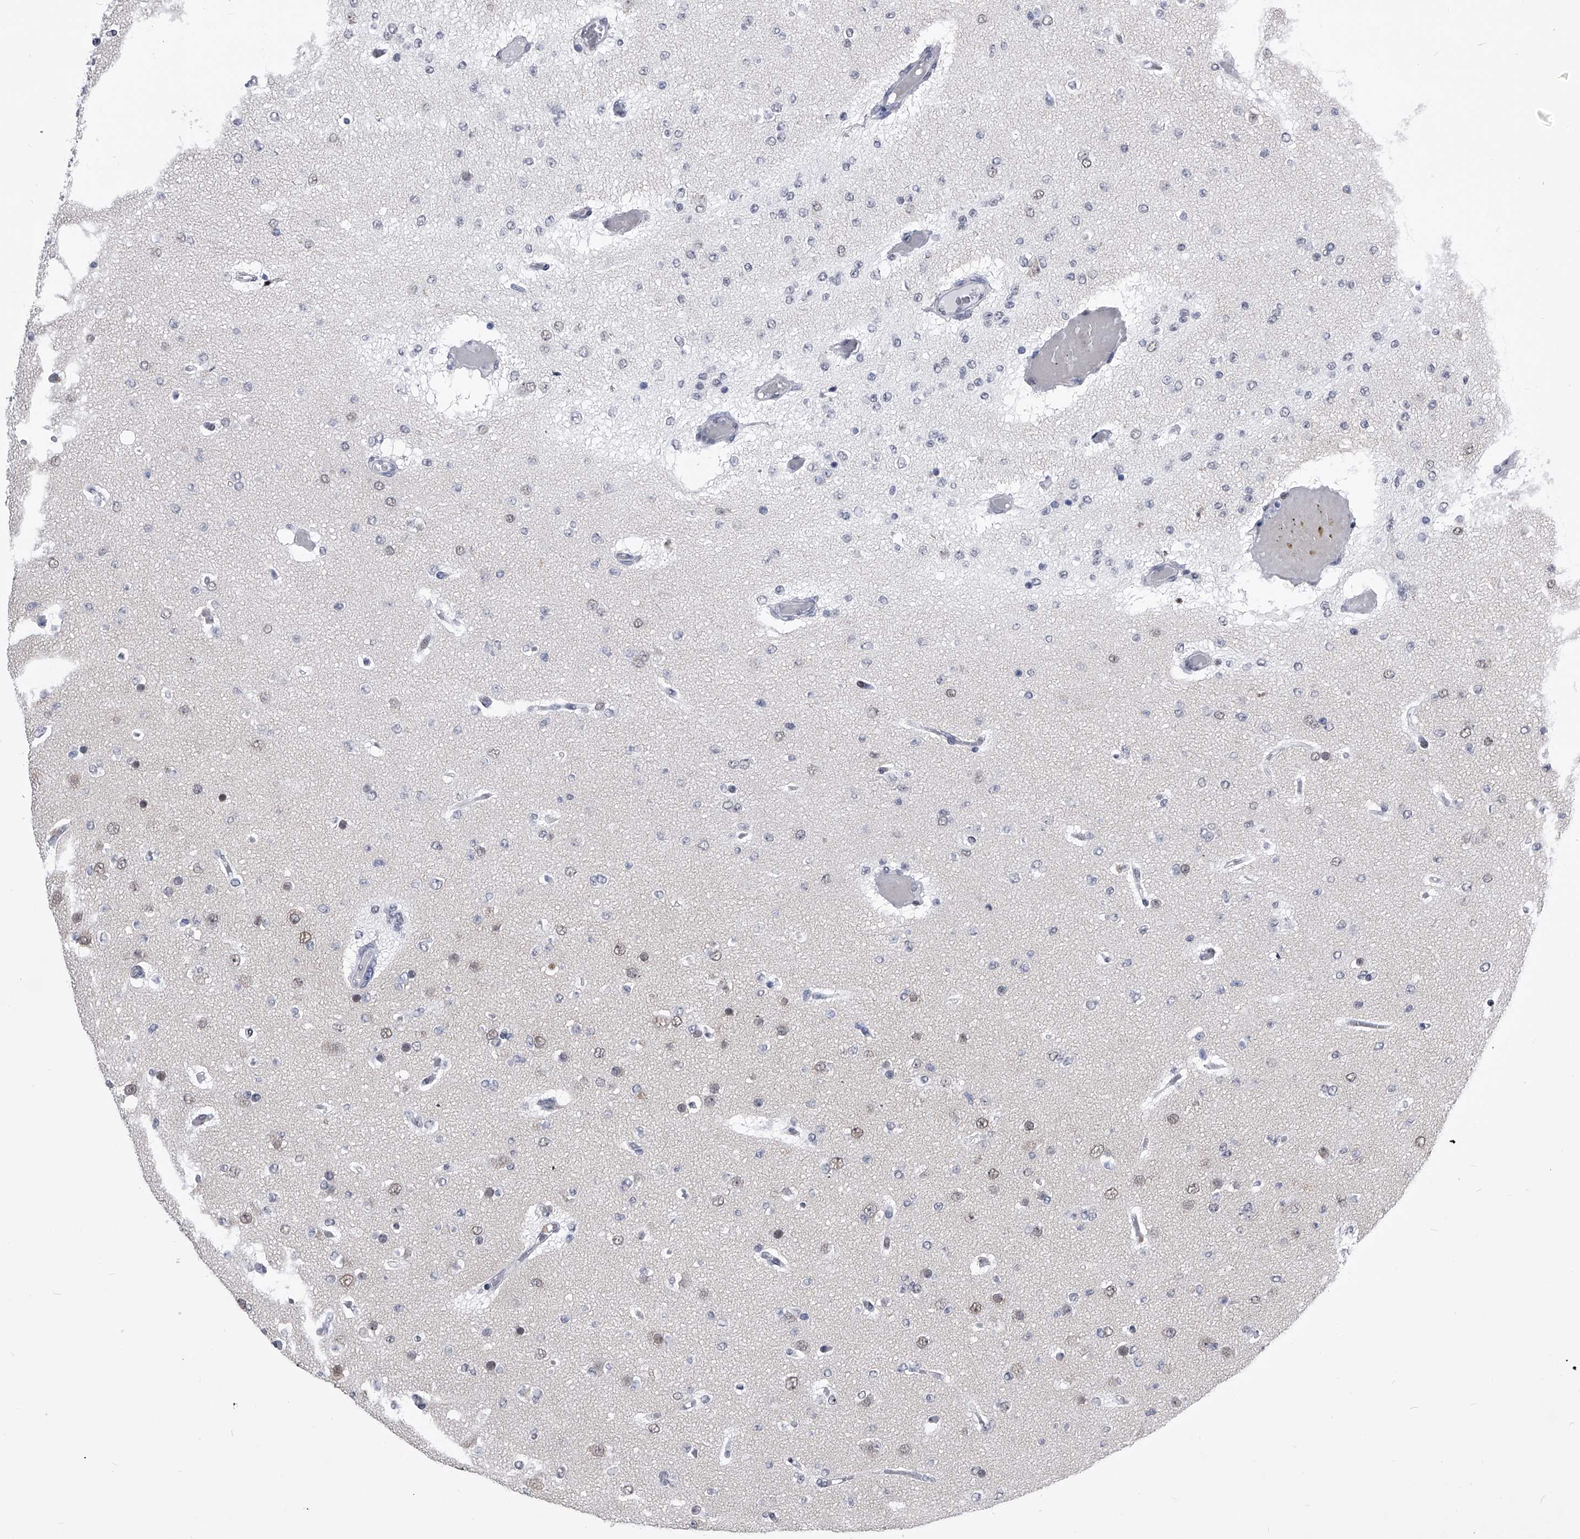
{"staining": {"intensity": "weak", "quantity": "<25%", "location": "nuclear"}, "tissue": "glioma", "cell_type": "Tumor cells", "image_type": "cancer", "snomed": [{"axis": "morphology", "description": "Glioma, malignant, Low grade"}, {"axis": "topography", "description": "Brain"}], "caption": "This histopathology image is of malignant low-grade glioma stained with IHC to label a protein in brown with the nuclei are counter-stained blue. There is no expression in tumor cells. (Immunohistochemistry, brightfield microscopy, high magnification).", "gene": "CMTR1", "patient": {"sex": "female", "age": 22}}